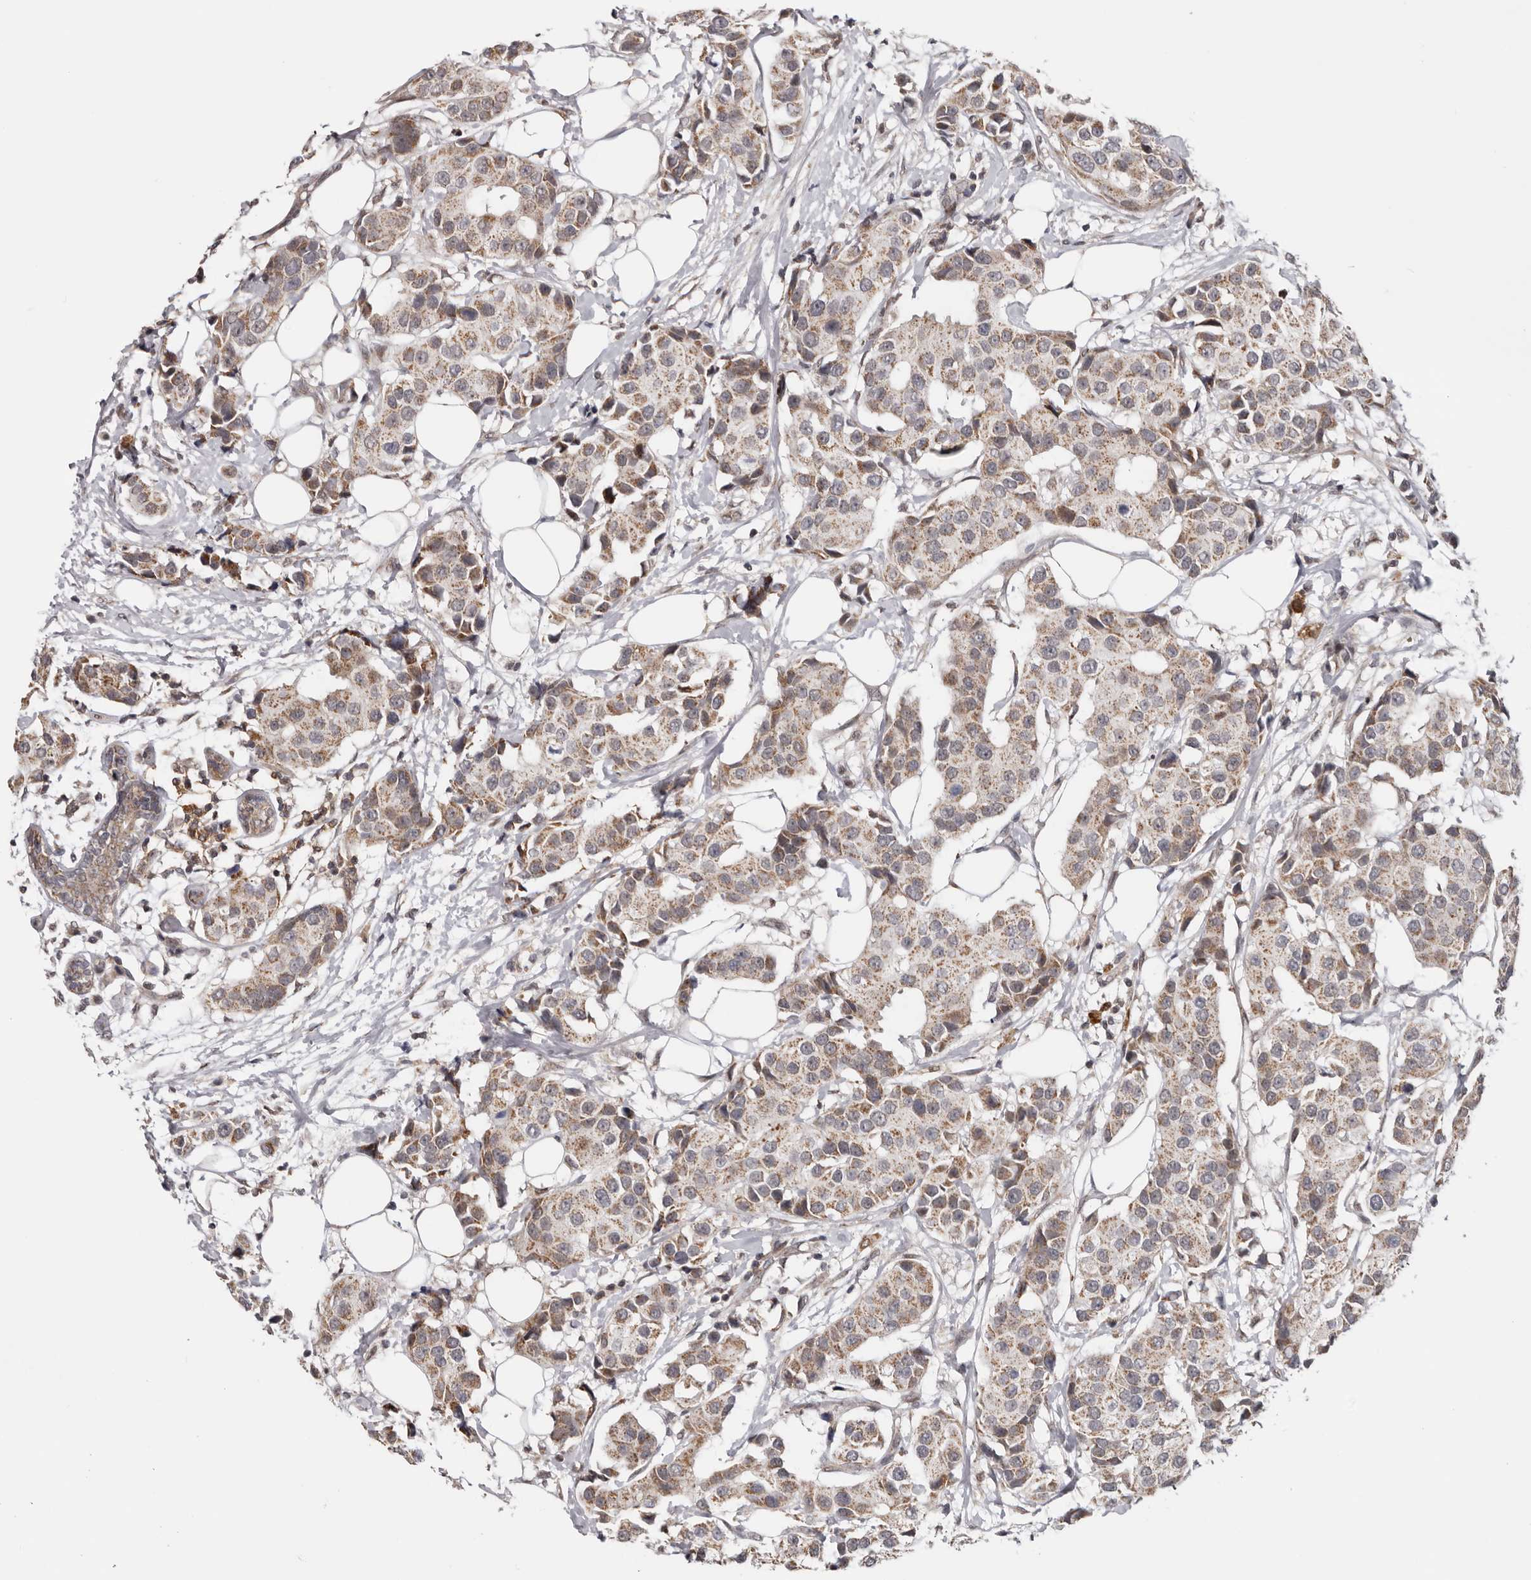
{"staining": {"intensity": "moderate", "quantity": ">75%", "location": "cytoplasmic/membranous"}, "tissue": "breast cancer", "cell_type": "Tumor cells", "image_type": "cancer", "snomed": [{"axis": "morphology", "description": "Normal tissue, NOS"}, {"axis": "morphology", "description": "Duct carcinoma"}, {"axis": "topography", "description": "Breast"}], "caption": "IHC histopathology image of neoplastic tissue: breast cancer (infiltrating ductal carcinoma) stained using IHC shows medium levels of moderate protein expression localized specifically in the cytoplasmic/membranous of tumor cells, appearing as a cytoplasmic/membranous brown color.", "gene": "MOGAT2", "patient": {"sex": "female", "age": 39}}